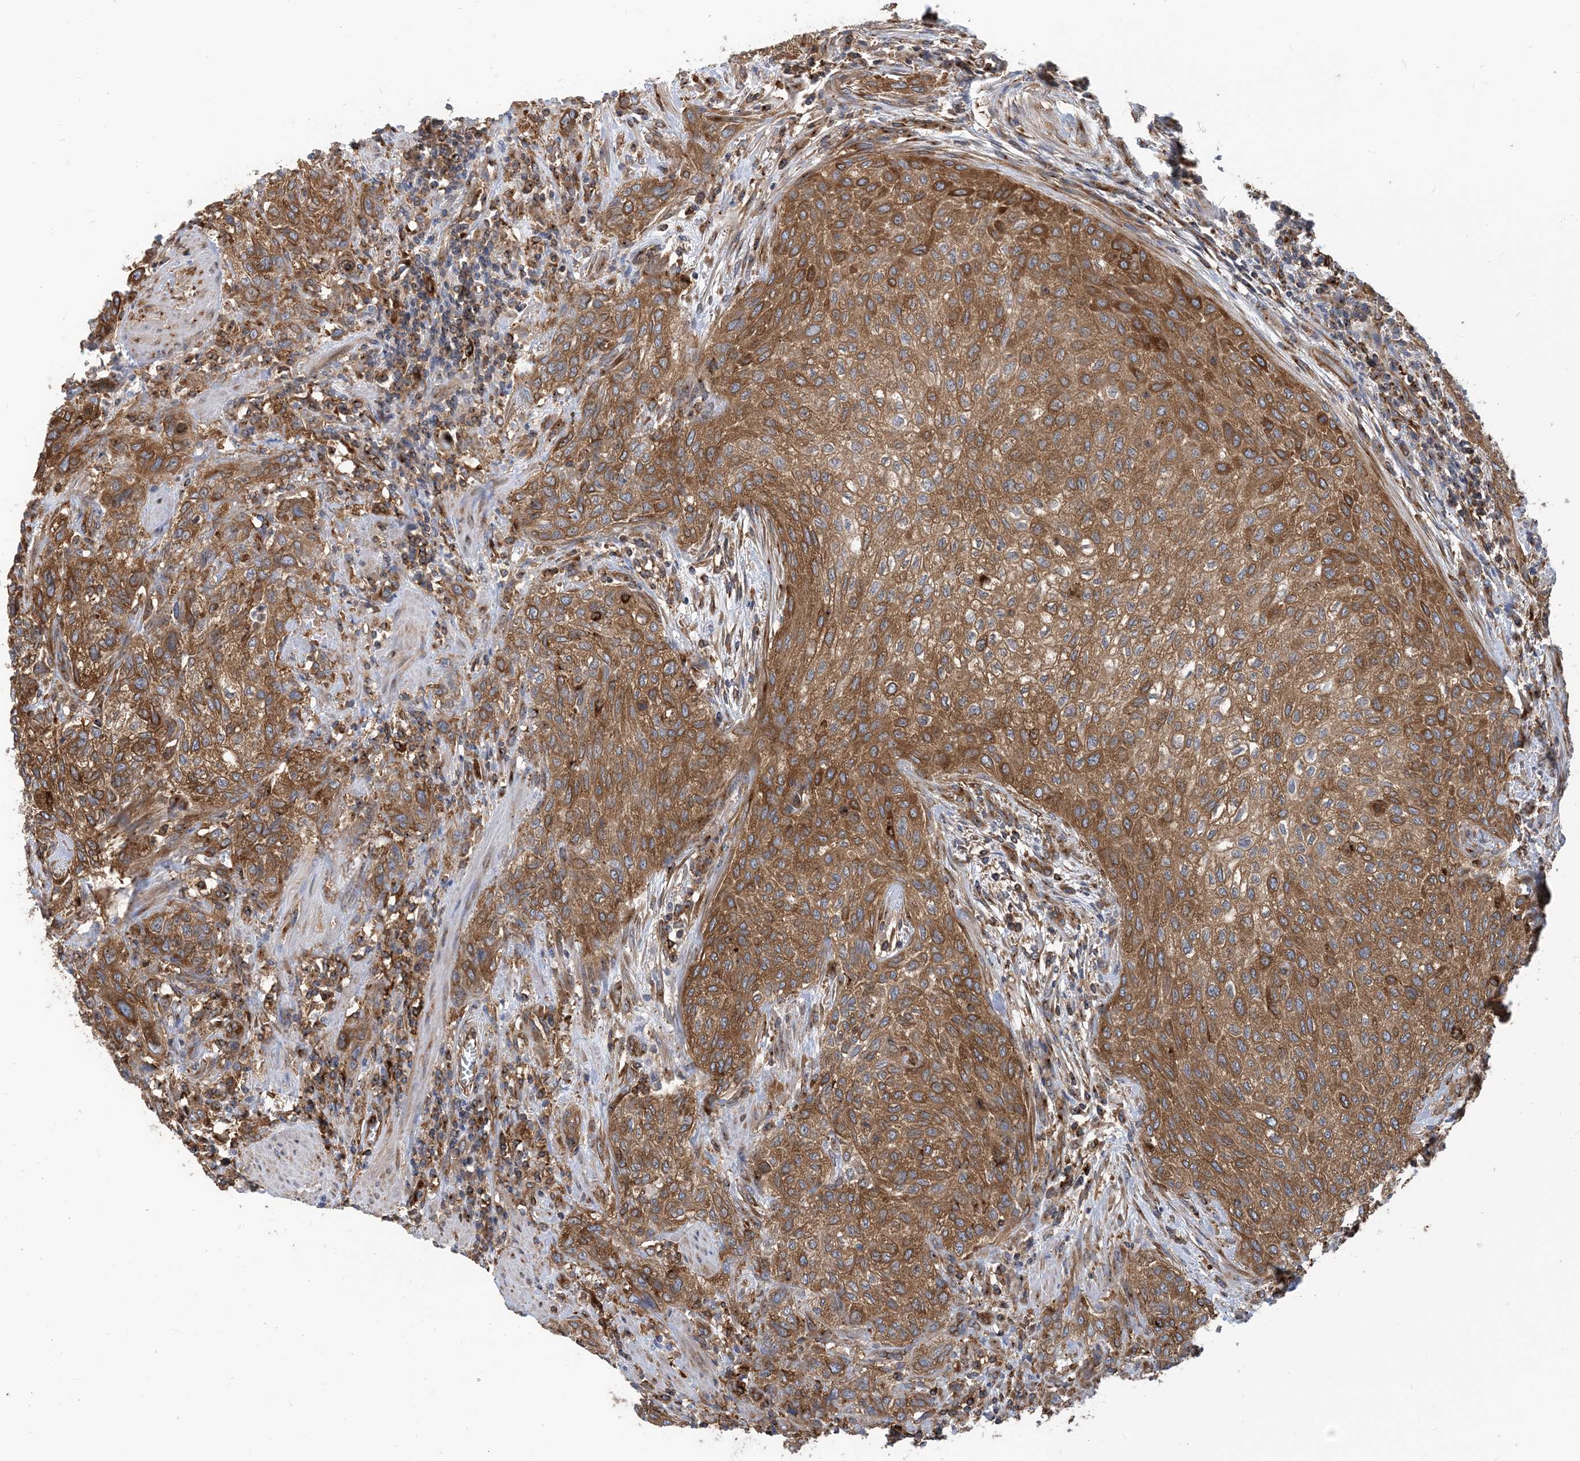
{"staining": {"intensity": "moderate", "quantity": ">75%", "location": "cytoplasmic/membranous"}, "tissue": "urothelial cancer", "cell_type": "Tumor cells", "image_type": "cancer", "snomed": [{"axis": "morphology", "description": "Urothelial carcinoma, High grade"}, {"axis": "topography", "description": "Urinary bladder"}], "caption": "Protein staining displays moderate cytoplasmic/membranous staining in approximately >75% of tumor cells in urothelial cancer. Using DAB (brown) and hematoxylin (blue) stains, captured at high magnification using brightfield microscopy.", "gene": "DYNC1LI1", "patient": {"sex": "male", "age": 35}}